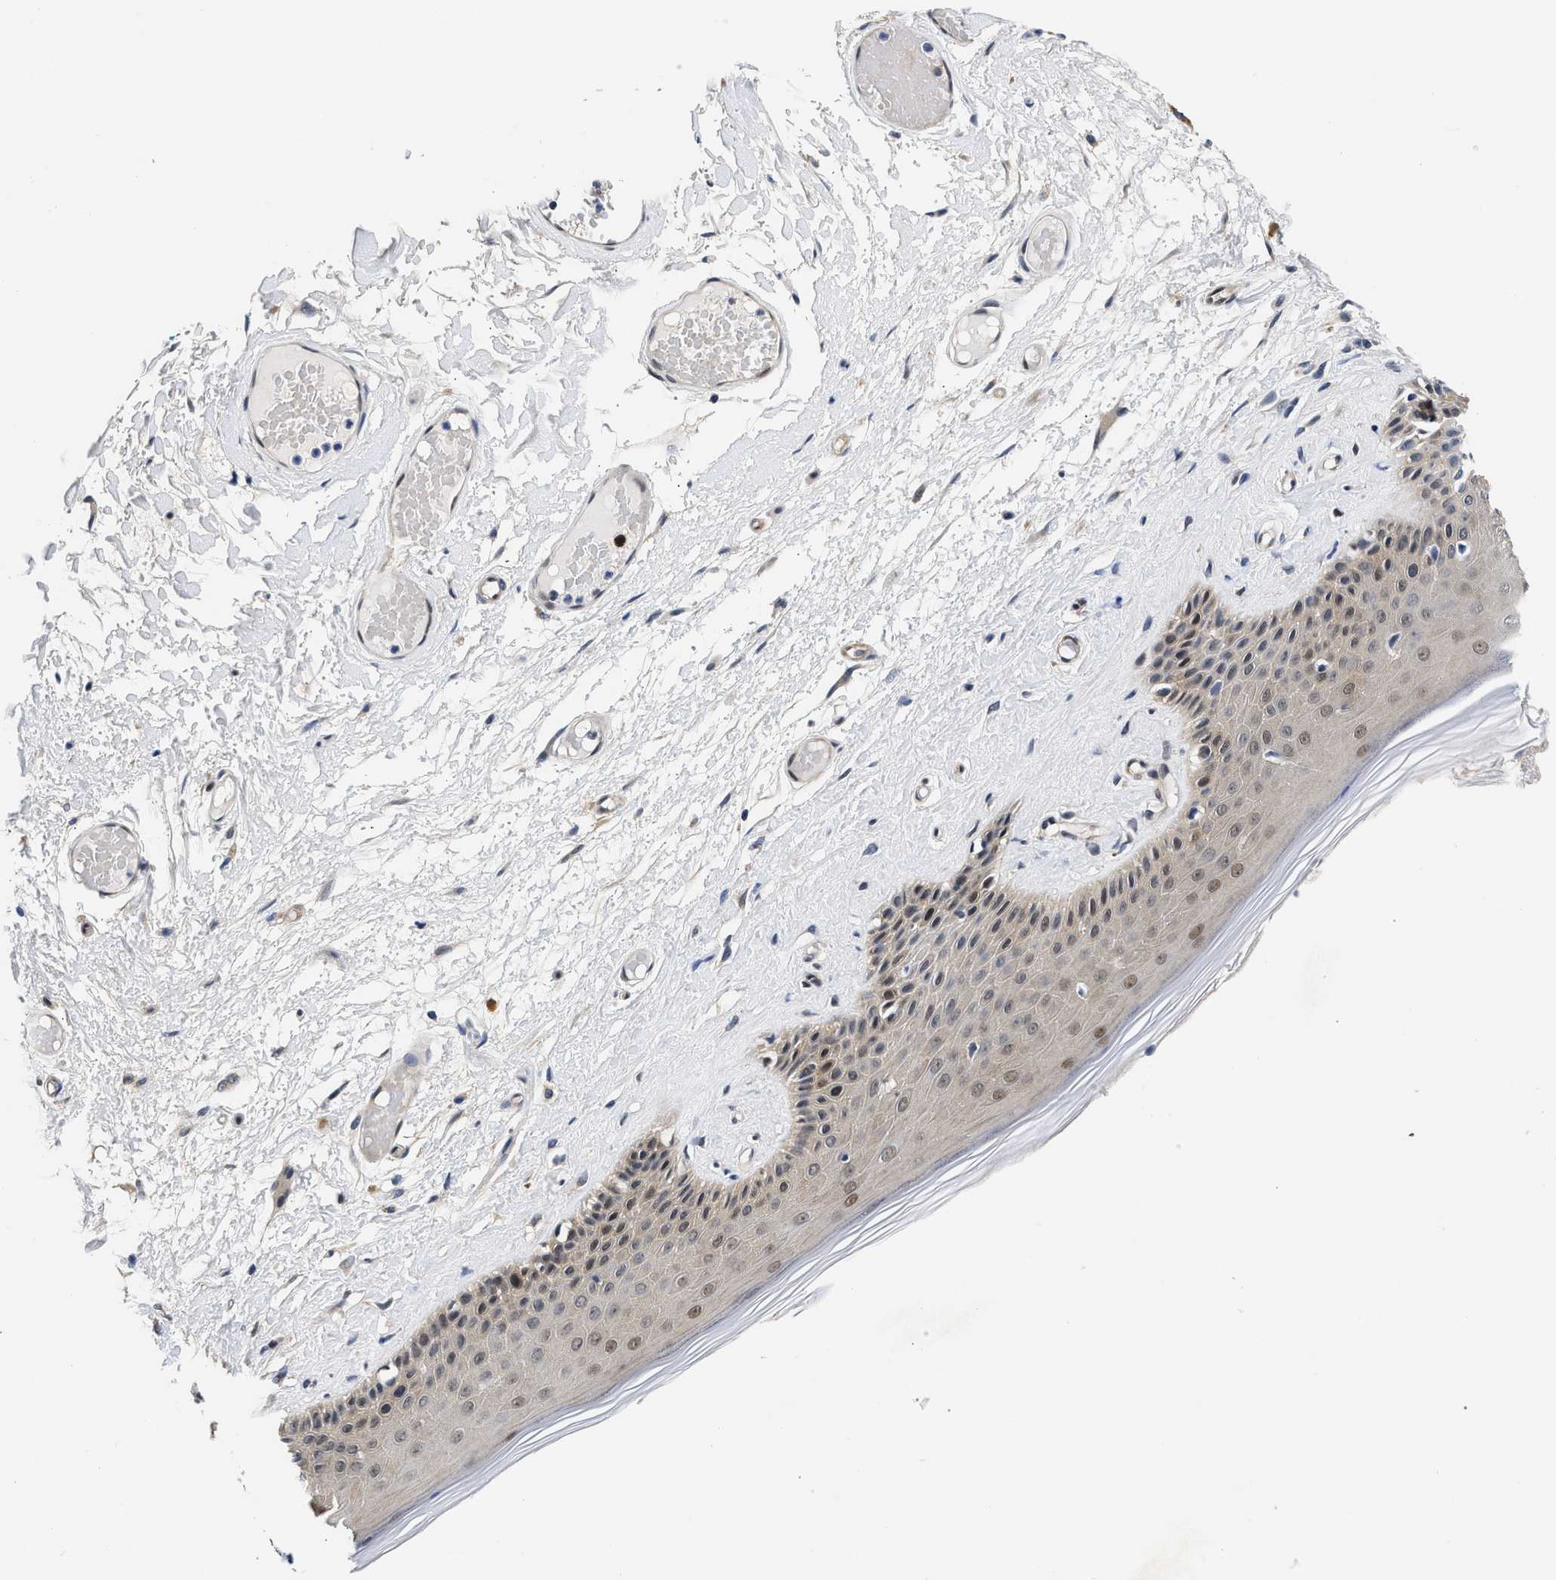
{"staining": {"intensity": "strong", "quantity": "25%-75%", "location": "nuclear"}, "tissue": "skin", "cell_type": "Epidermal cells", "image_type": "normal", "snomed": [{"axis": "morphology", "description": "Normal tissue, NOS"}, {"axis": "topography", "description": "Vulva"}], "caption": "Skin stained with DAB (3,3'-diaminobenzidine) IHC reveals high levels of strong nuclear positivity in about 25%-75% of epidermal cells.", "gene": "XPO5", "patient": {"sex": "female", "age": 73}}